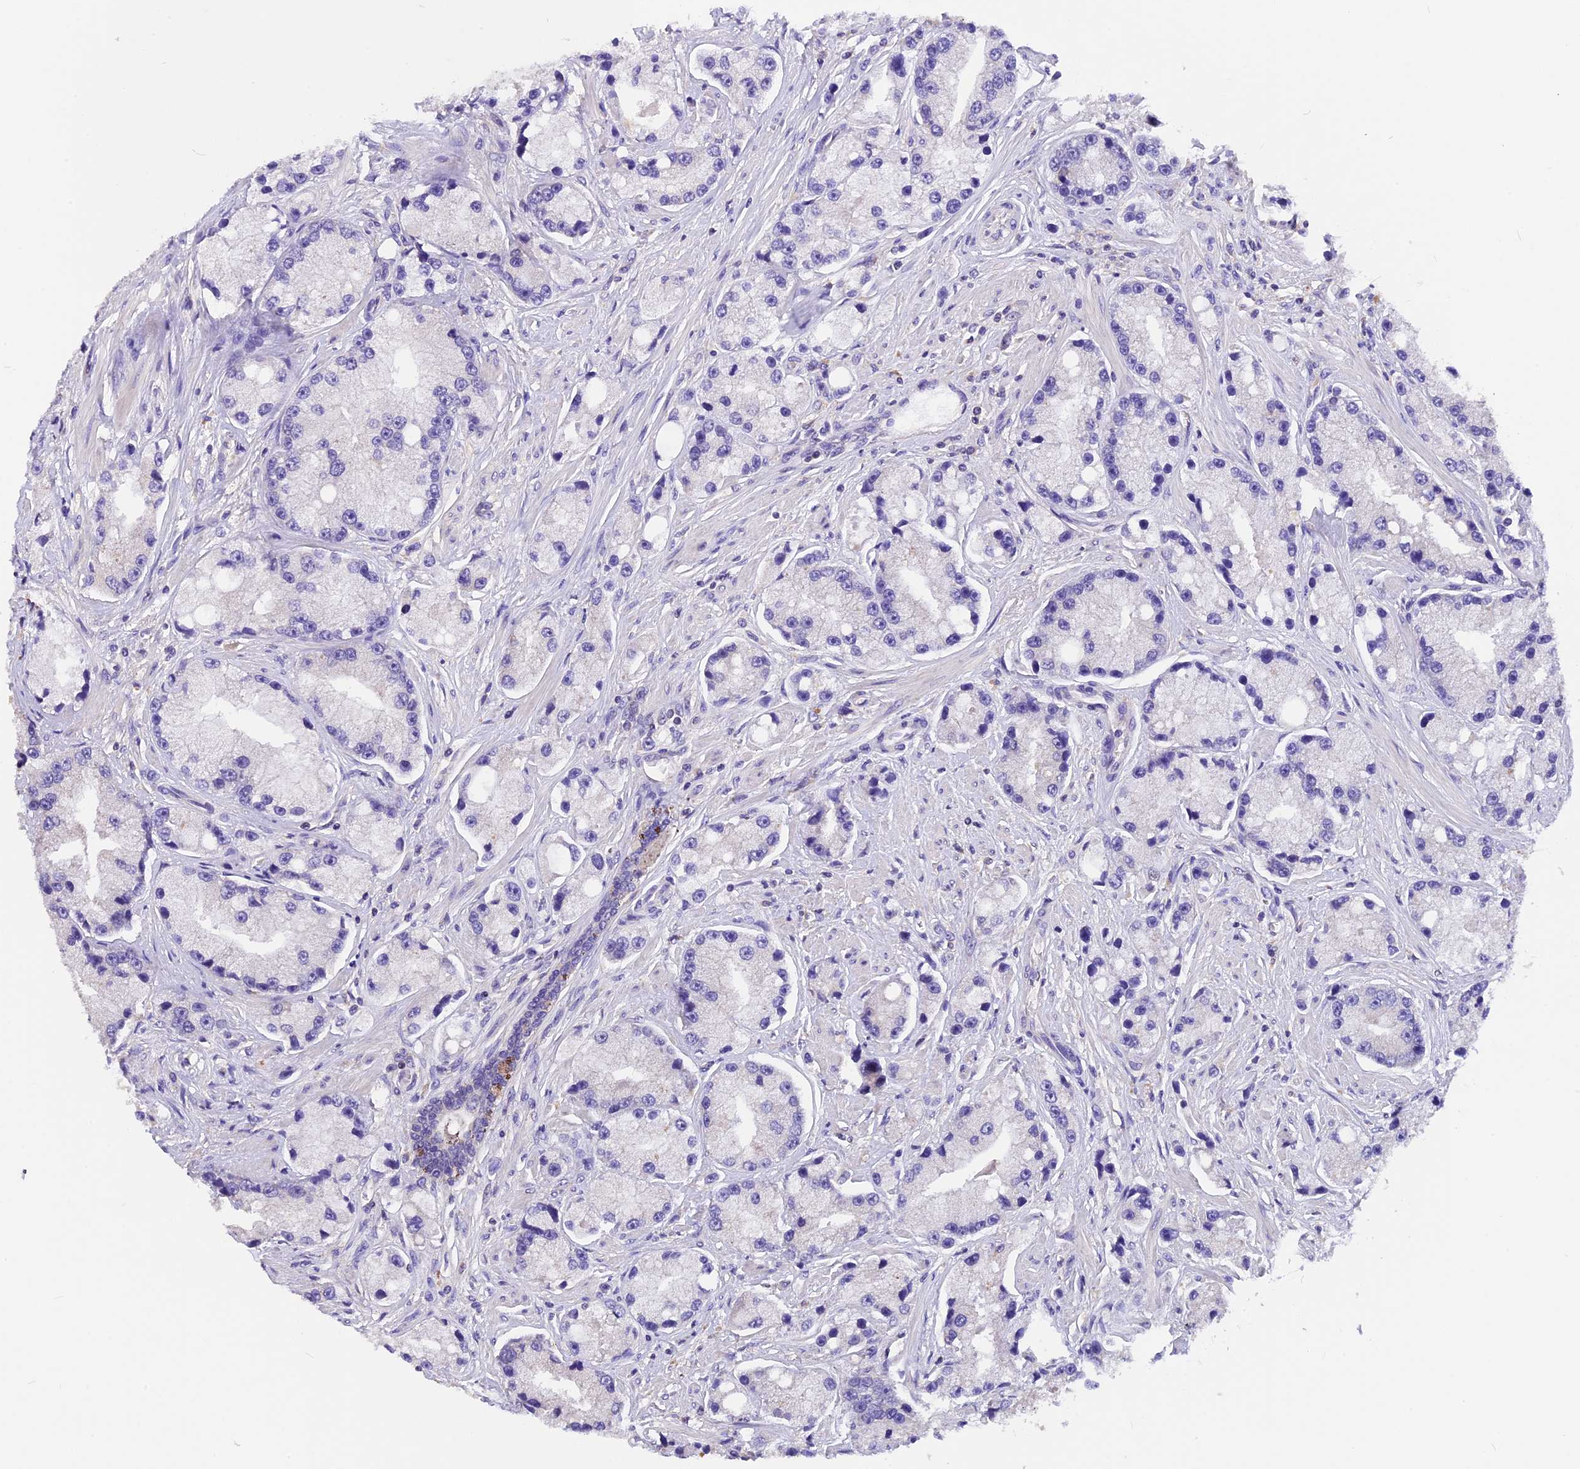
{"staining": {"intensity": "negative", "quantity": "none", "location": "none"}, "tissue": "prostate cancer", "cell_type": "Tumor cells", "image_type": "cancer", "snomed": [{"axis": "morphology", "description": "Adenocarcinoma, High grade"}, {"axis": "topography", "description": "Prostate"}], "caption": "Immunohistochemical staining of high-grade adenocarcinoma (prostate) shows no significant staining in tumor cells.", "gene": "AP3B2", "patient": {"sex": "male", "age": 74}}